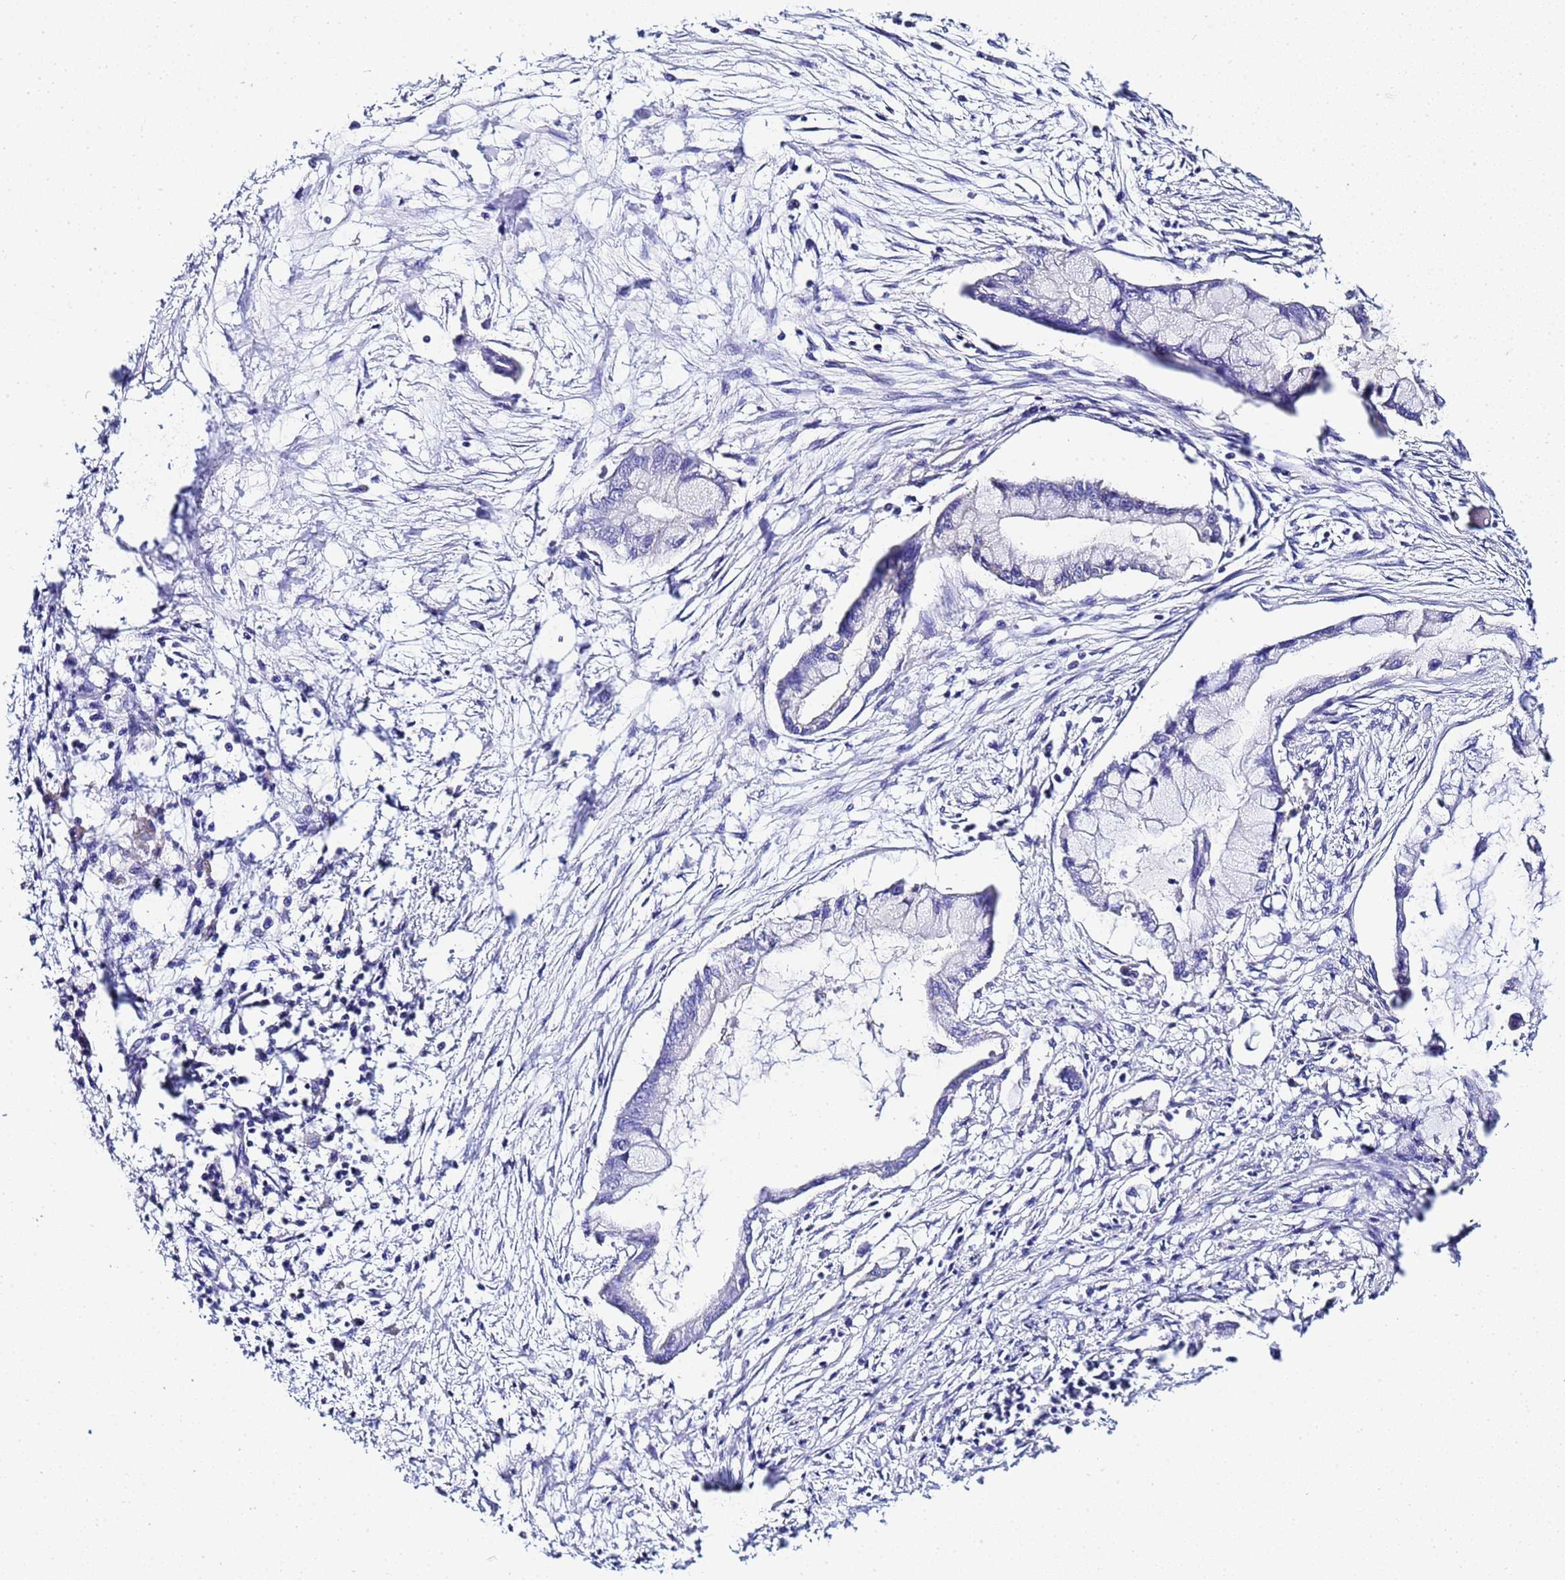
{"staining": {"intensity": "negative", "quantity": "none", "location": "none"}, "tissue": "pancreatic cancer", "cell_type": "Tumor cells", "image_type": "cancer", "snomed": [{"axis": "morphology", "description": "Adenocarcinoma, NOS"}, {"axis": "topography", "description": "Pancreas"}], "caption": "IHC photomicrograph of neoplastic tissue: pancreatic cancer stained with DAB (3,3'-diaminobenzidine) exhibits no significant protein positivity in tumor cells.", "gene": "ACTL6B", "patient": {"sex": "male", "age": 48}}